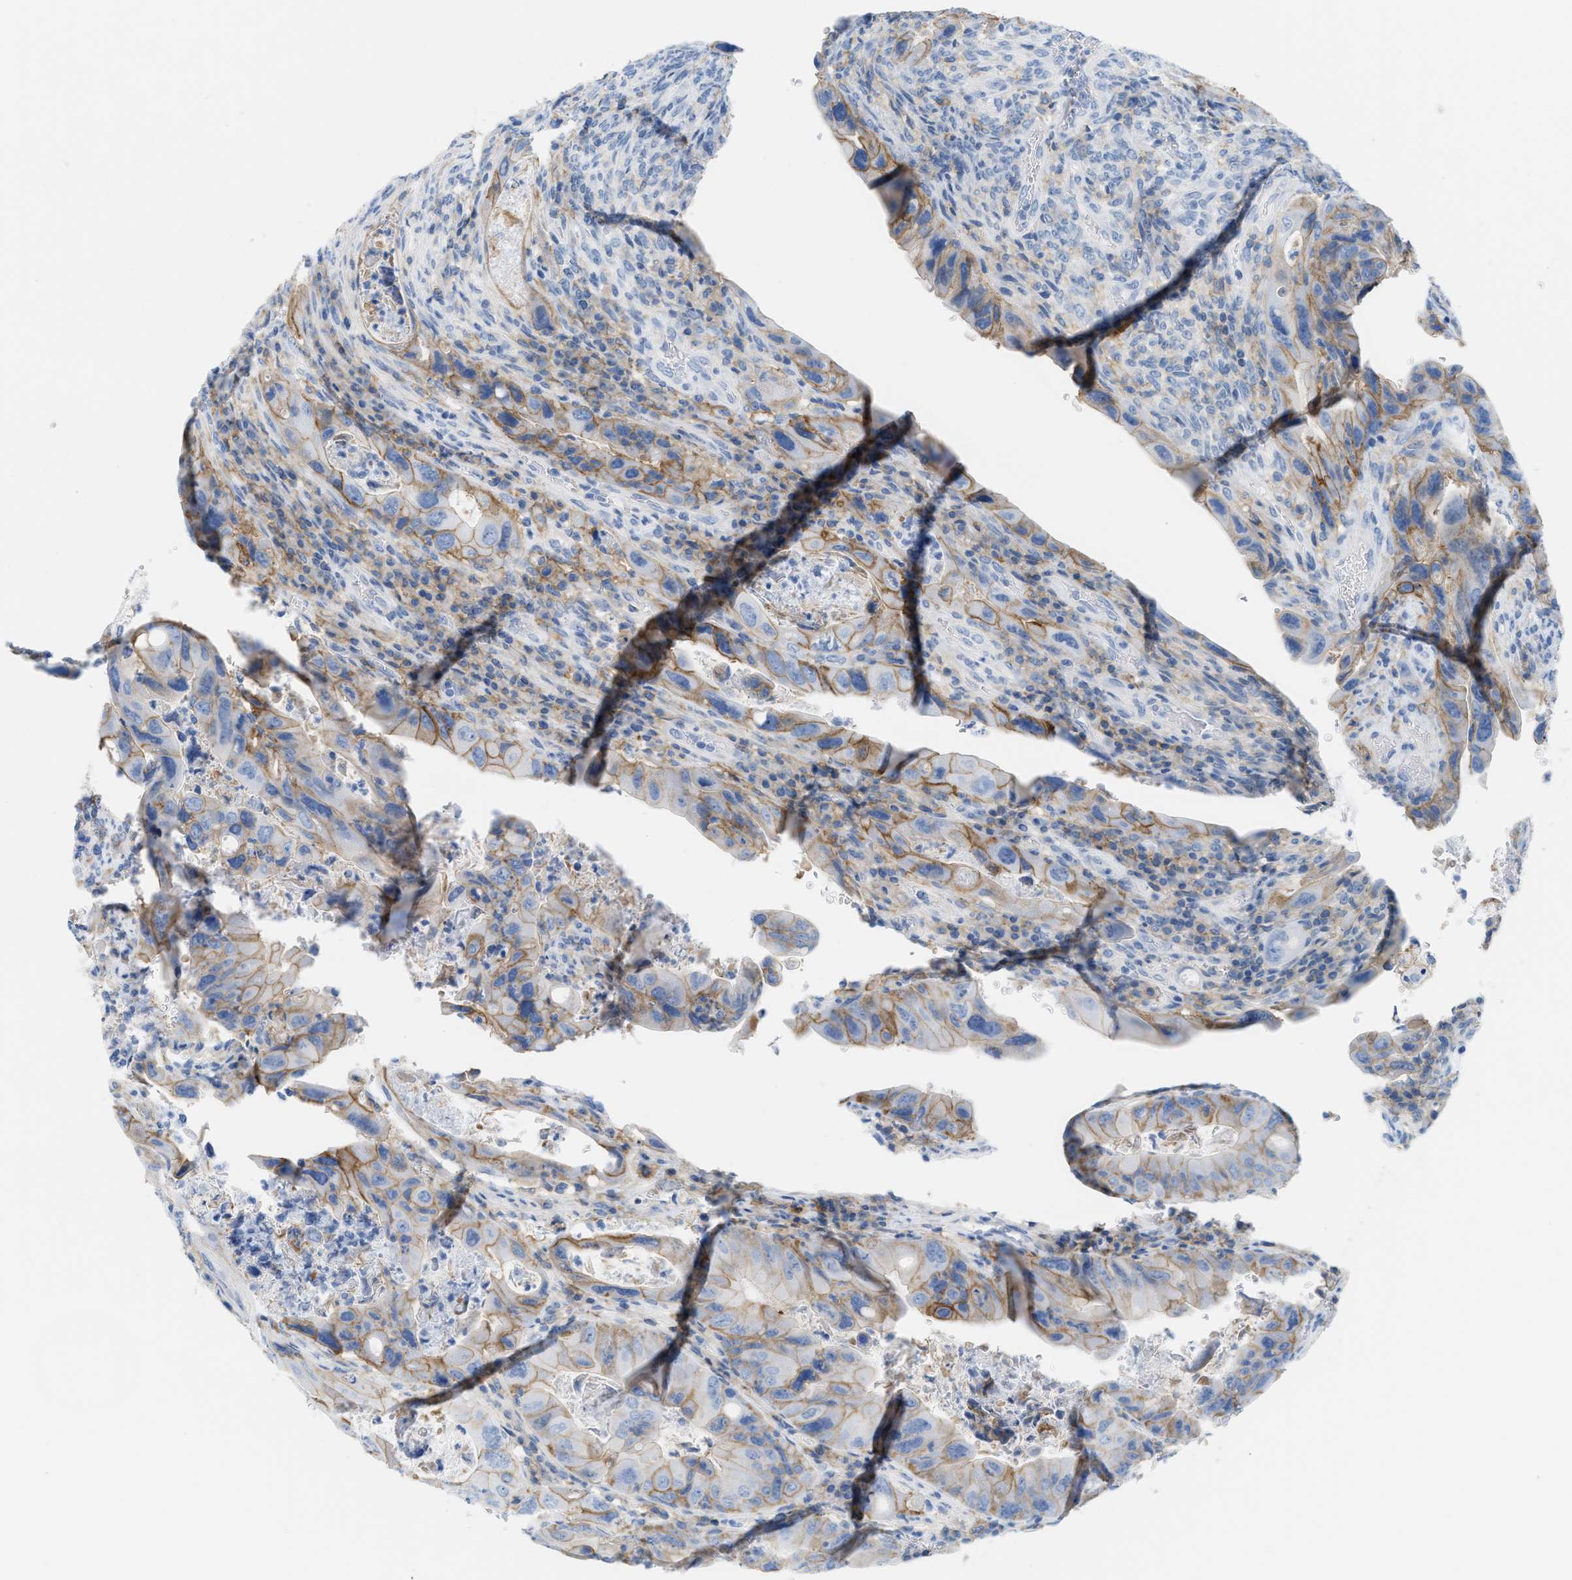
{"staining": {"intensity": "moderate", "quantity": "25%-75%", "location": "cytoplasmic/membranous"}, "tissue": "colorectal cancer", "cell_type": "Tumor cells", "image_type": "cancer", "snomed": [{"axis": "morphology", "description": "Adenocarcinoma, NOS"}, {"axis": "topography", "description": "Rectum"}], "caption": "This image exhibits colorectal adenocarcinoma stained with immunohistochemistry (IHC) to label a protein in brown. The cytoplasmic/membranous of tumor cells show moderate positivity for the protein. Nuclei are counter-stained blue.", "gene": "SLC3A2", "patient": {"sex": "female", "age": 57}}